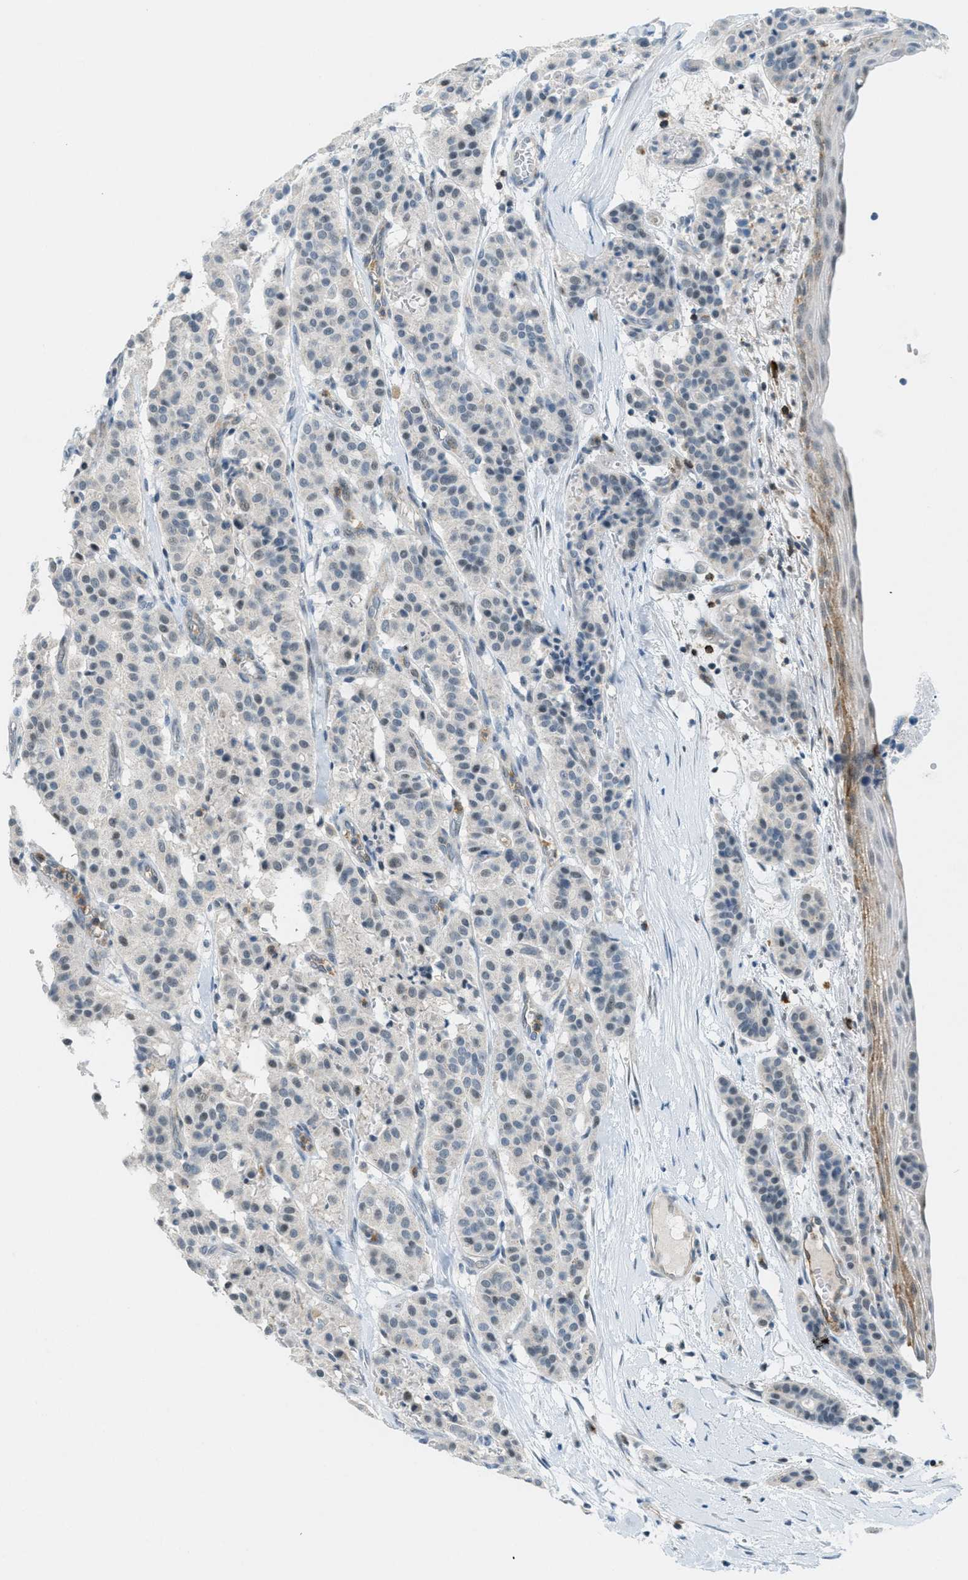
{"staining": {"intensity": "weak", "quantity": "<25%", "location": "nuclear"}, "tissue": "carcinoid", "cell_type": "Tumor cells", "image_type": "cancer", "snomed": [{"axis": "morphology", "description": "Carcinoid, malignant, NOS"}, {"axis": "topography", "description": "Lung"}], "caption": "Immunohistochemistry (IHC) photomicrograph of carcinoid (malignant) stained for a protein (brown), which exhibits no expression in tumor cells. (DAB immunohistochemistry with hematoxylin counter stain).", "gene": "FYN", "patient": {"sex": "male", "age": 30}}